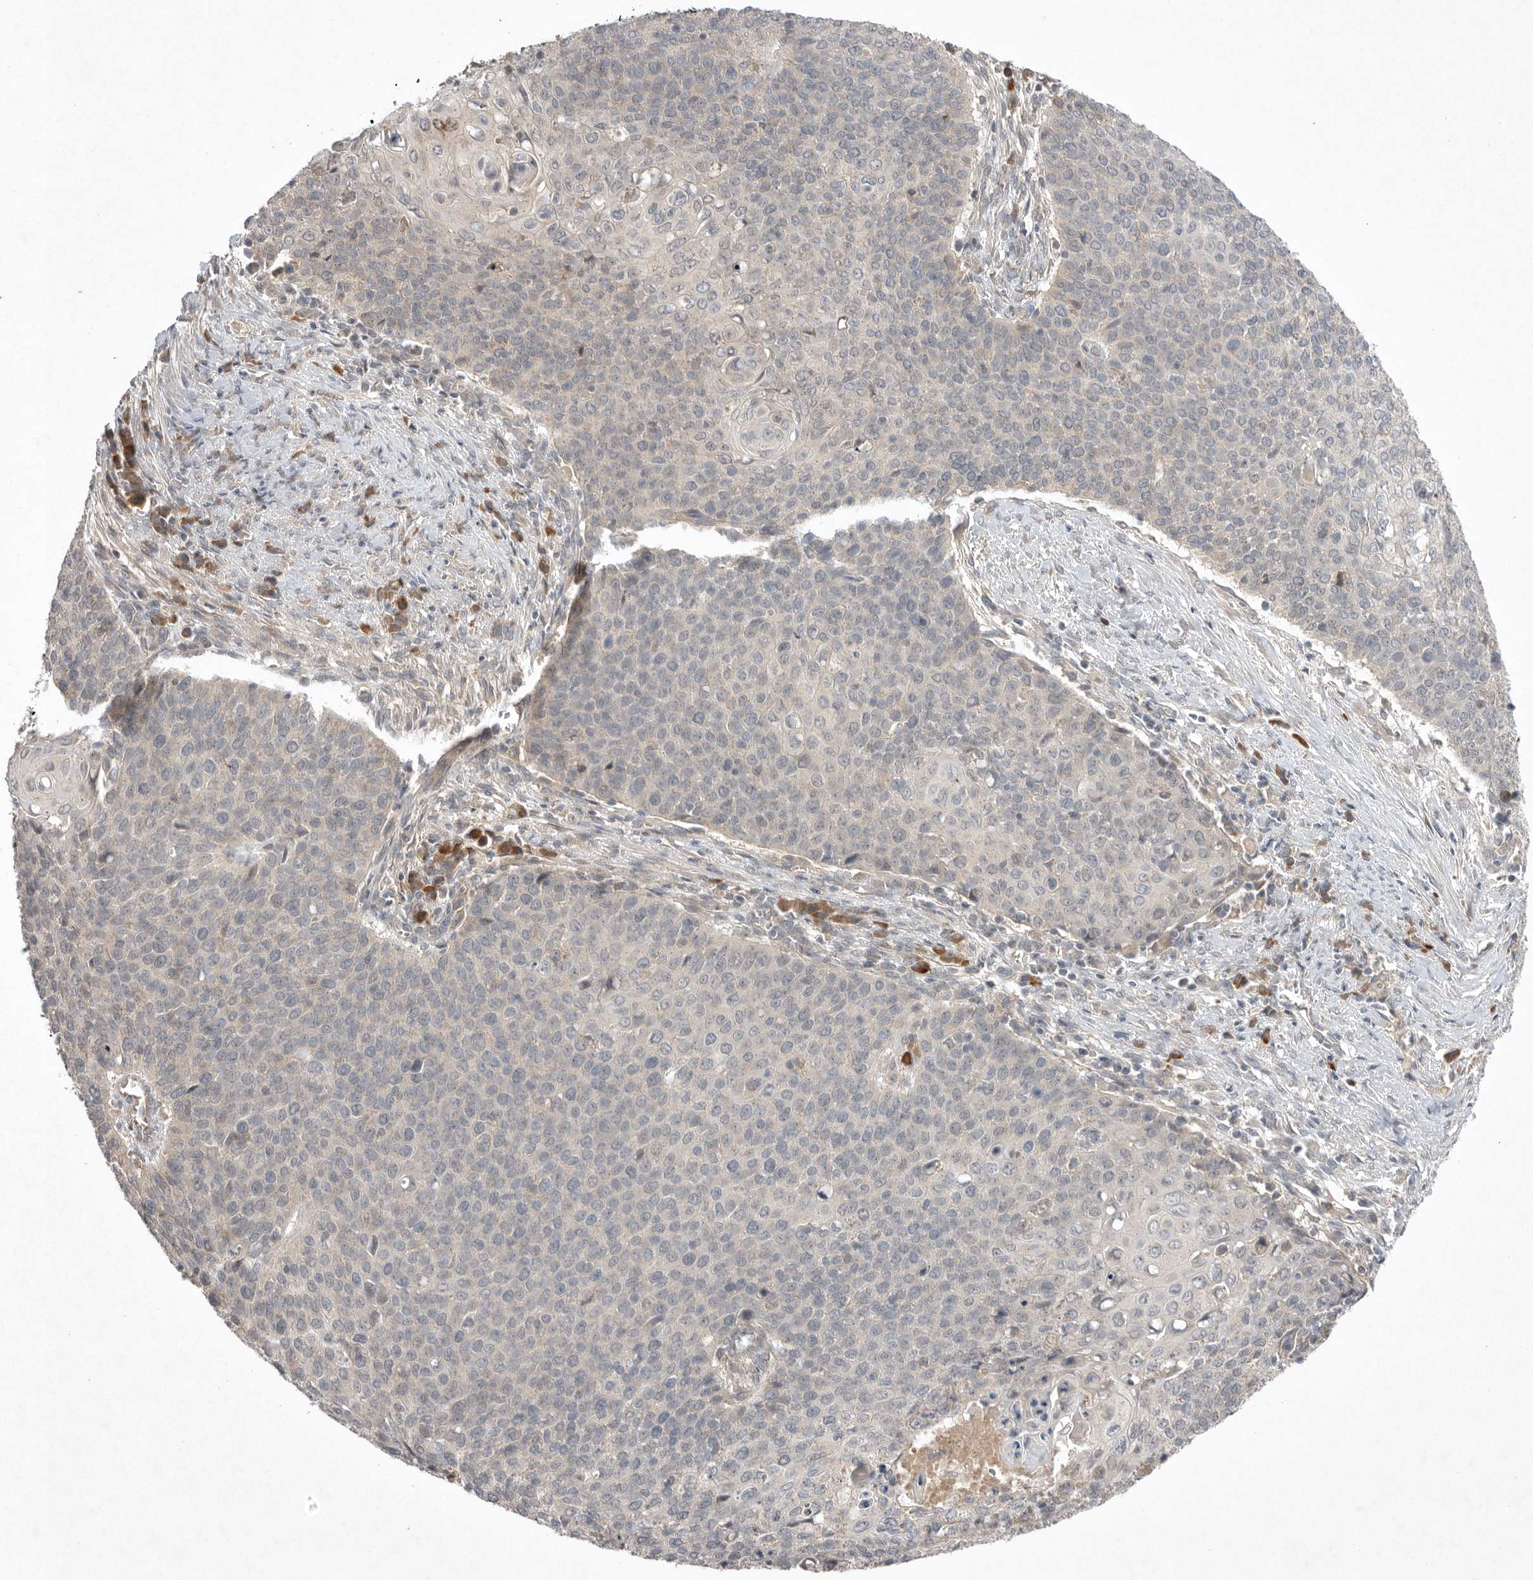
{"staining": {"intensity": "negative", "quantity": "none", "location": "none"}, "tissue": "cervical cancer", "cell_type": "Tumor cells", "image_type": "cancer", "snomed": [{"axis": "morphology", "description": "Squamous cell carcinoma, NOS"}, {"axis": "topography", "description": "Cervix"}], "caption": "Squamous cell carcinoma (cervical) was stained to show a protein in brown. There is no significant staining in tumor cells.", "gene": "NRCAM", "patient": {"sex": "female", "age": 39}}